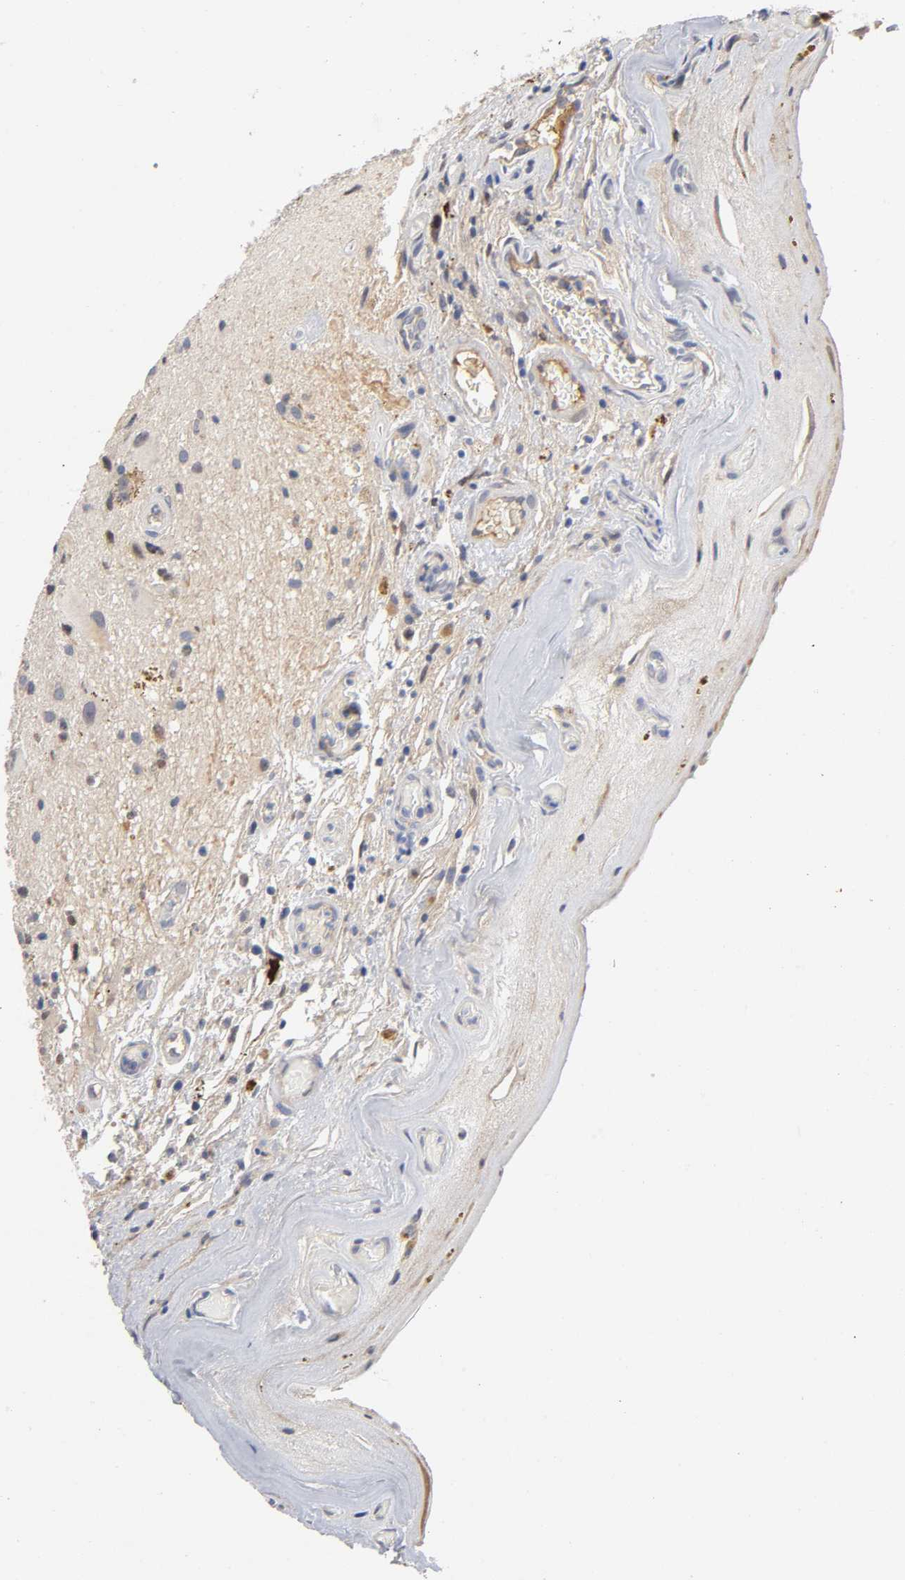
{"staining": {"intensity": "weak", "quantity": "<25%", "location": "cytoplasmic/membranous,nuclear"}, "tissue": "glioma", "cell_type": "Tumor cells", "image_type": "cancer", "snomed": [{"axis": "morphology", "description": "Glioma, malignant, Low grade"}, {"axis": "topography", "description": "Brain"}], "caption": "Tumor cells are negative for brown protein staining in malignant glioma (low-grade). (Brightfield microscopy of DAB immunohistochemistry at high magnification).", "gene": "NOVA1", "patient": {"sex": "male", "age": 58}}